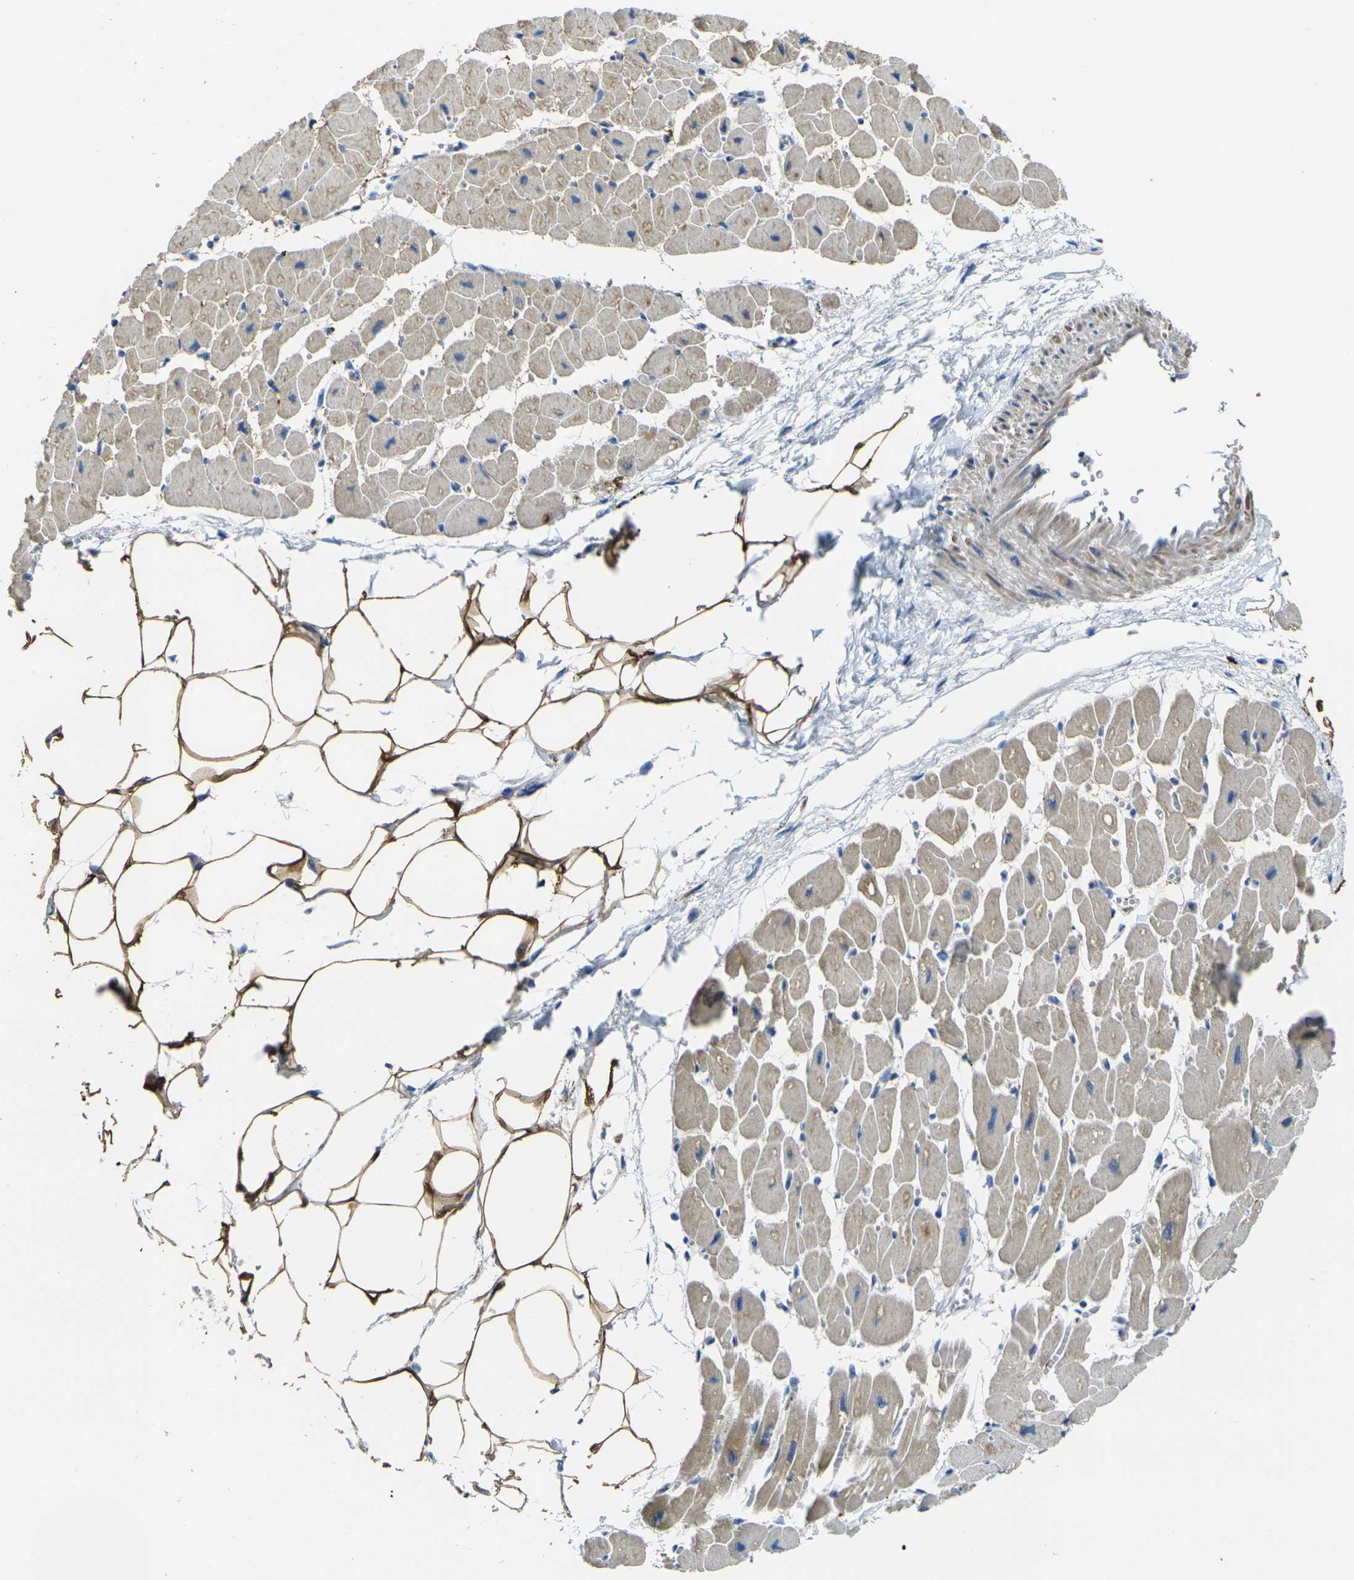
{"staining": {"intensity": "weak", "quantity": "<25%", "location": "cytoplasmic/membranous"}, "tissue": "heart muscle", "cell_type": "Cardiomyocytes", "image_type": "normal", "snomed": [{"axis": "morphology", "description": "Normal tissue, NOS"}, {"axis": "topography", "description": "Heart"}], "caption": "A high-resolution photomicrograph shows immunohistochemistry (IHC) staining of unremarkable heart muscle, which reveals no significant expression in cardiomyocytes. Brightfield microscopy of immunohistochemistry (IHC) stained with DAB (3,3'-diaminobenzidine) (brown) and hematoxylin (blue), captured at high magnification.", "gene": "GNA12", "patient": {"sex": "female", "age": 54}}